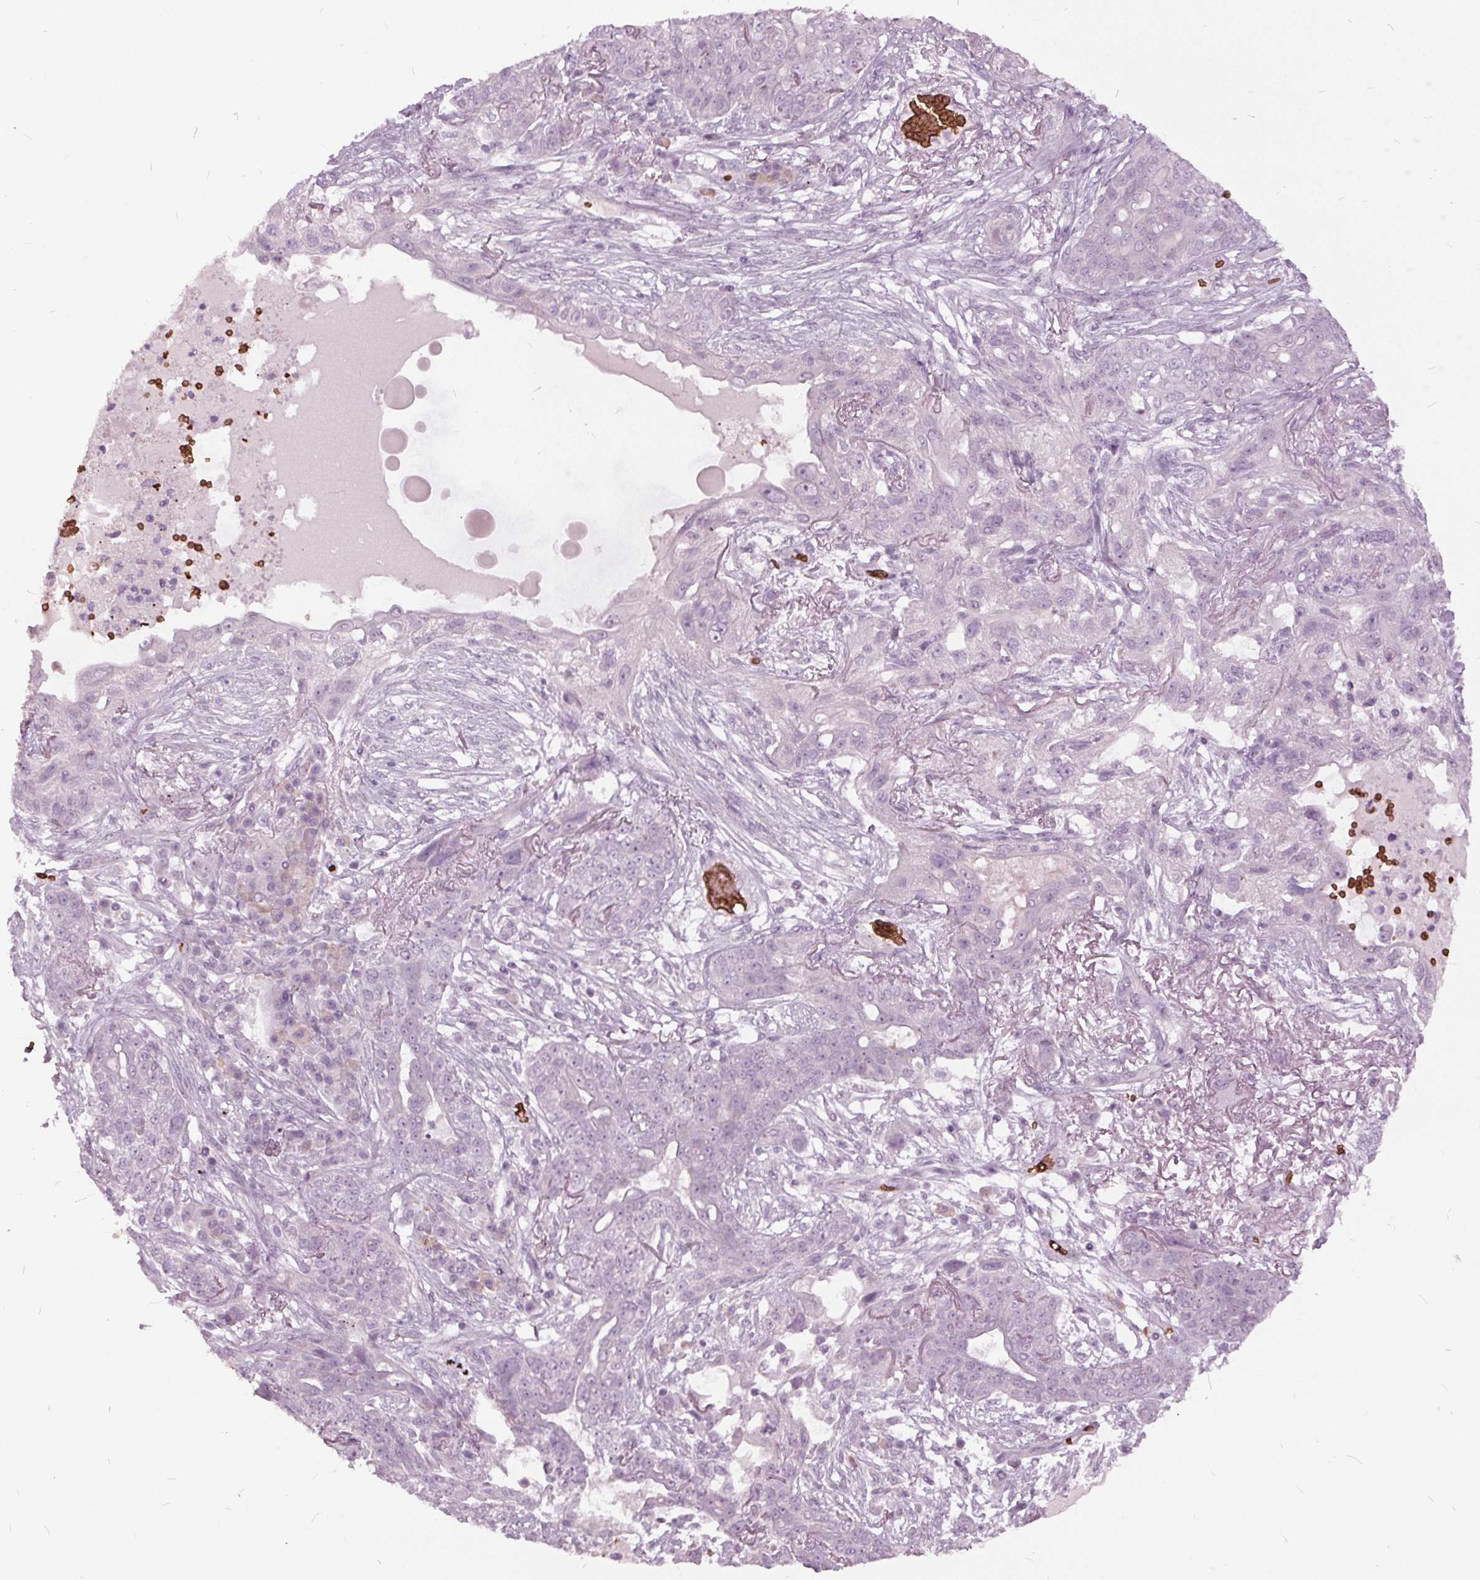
{"staining": {"intensity": "negative", "quantity": "none", "location": "none"}, "tissue": "lung cancer", "cell_type": "Tumor cells", "image_type": "cancer", "snomed": [{"axis": "morphology", "description": "Squamous cell carcinoma, NOS"}, {"axis": "topography", "description": "Lung"}], "caption": "There is no significant staining in tumor cells of lung cancer (squamous cell carcinoma).", "gene": "SLC4A1", "patient": {"sex": "female", "age": 70}}